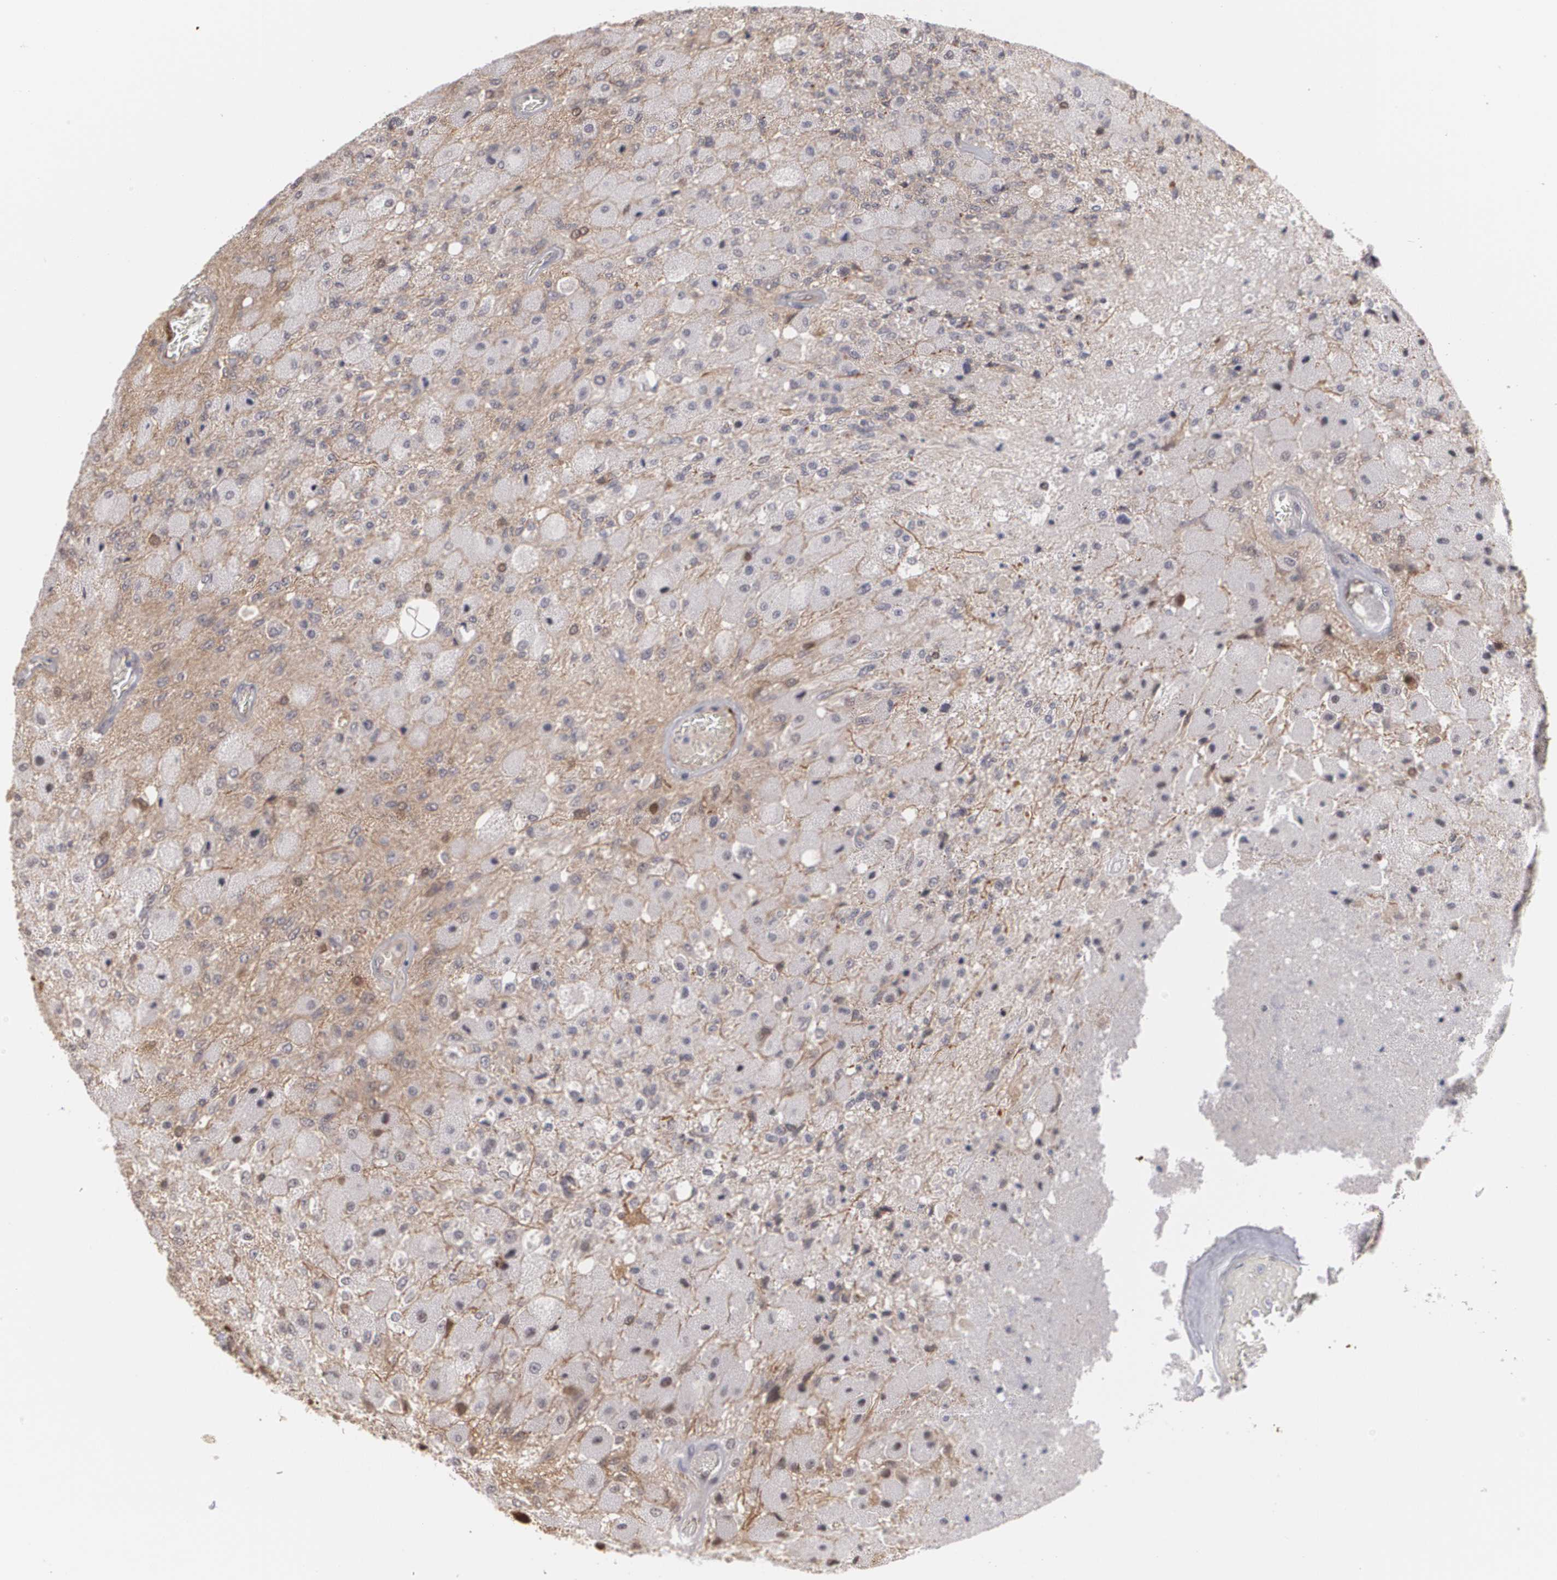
{"staining": {"intensity": "negative", "quantity": "none", "location": "none"}, "tissue": "glioma", "cell_type": "Tumor cells", "image_type": "cancer", "snomed": [{"axis": "morphology", "description": "Normal tissue, NOS"}, {"axis": "morphology", "description": "Glioma, malignant, High grade"}, {"axis": "topography", "description": "Cerebral cortex"}], "caption": "Immunohistochemistry (IHC) micrograph of neoplastic tissue: malignant high-grade glioma stained with DAB reveals no significant protein expression in tumor cells.", "gene": "ZNF75A", "patient": {"sex": "male", "age": 77}}